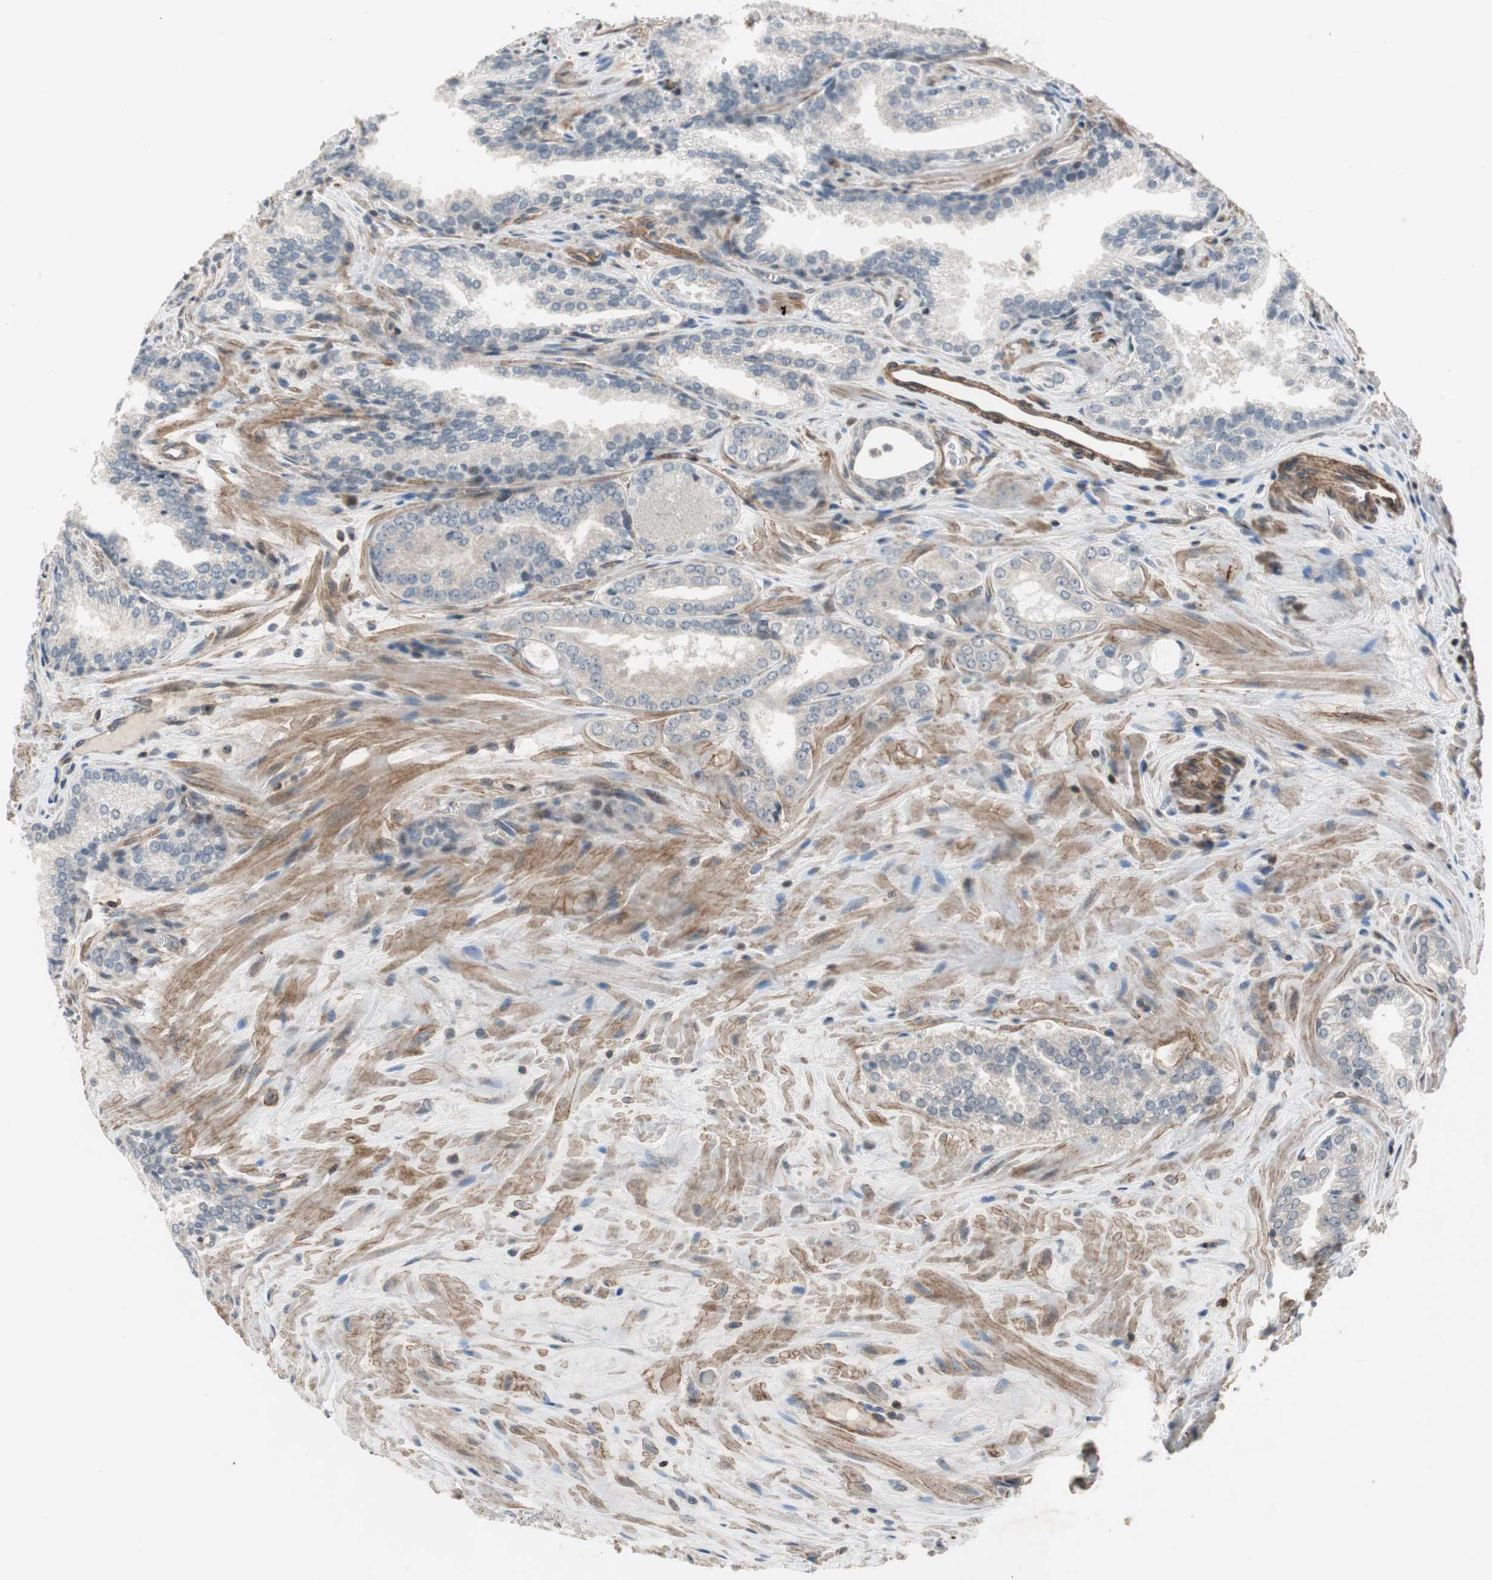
{"staining": {"intensity": "negative", "quantity": "none", "location": "none"}, "tissue": "prostate cancer", "cell_type": "Tumor cells", "image_type": "cancer", "snomed": [{"axis": "morphology", "description": "Adenocarcinoma, Low grade"}, {"axis": "topography", "description": "Prostate"}], "caption": "A micrograph of human prostate cancer (low-grade adenocarcinoma) is negative for staining in tumor cells.", "gene": "GRHL1", "patient": {"sex": "male", "age": 60}}